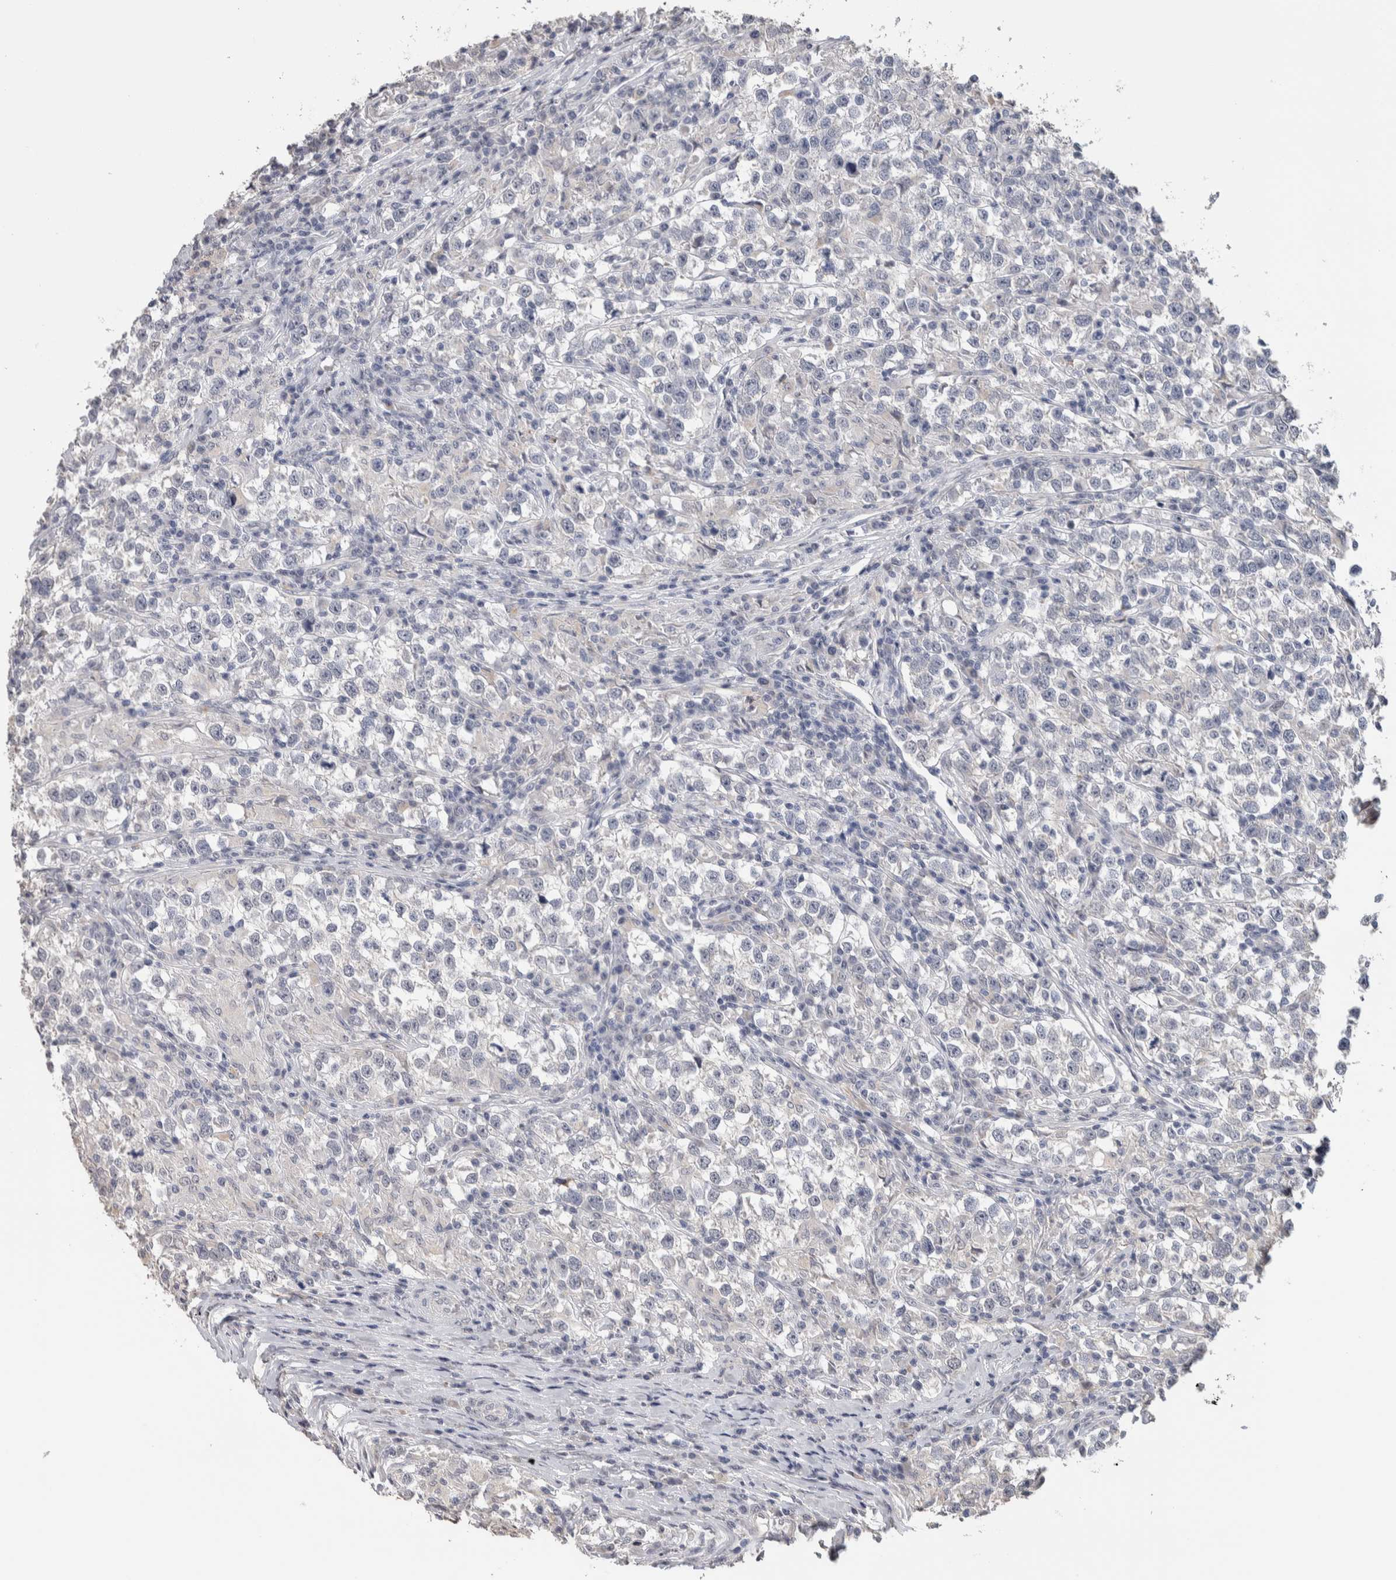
{"staining": {"intensity": "negative", "quantity": "none", "location": "none"}, "tissue": "testis cancer", "cell_type": "Tumor cells", "image_type": "cancer", "snomed": [{"axis": "morphology", "description": "Normal tissue, NOS"}, {"axis": "morphology", "description": "Seminoma, NOS"}, {"axis": "topography", "description": "Testis"}], "caption": "A high-resolution photomicrograph shows immunohistochemistry staining of seminoma (testis), which exhibits no significant staining in tumor cells.", "gene": "TMEM102", "patient": {"sex": "male", "age": 43}}